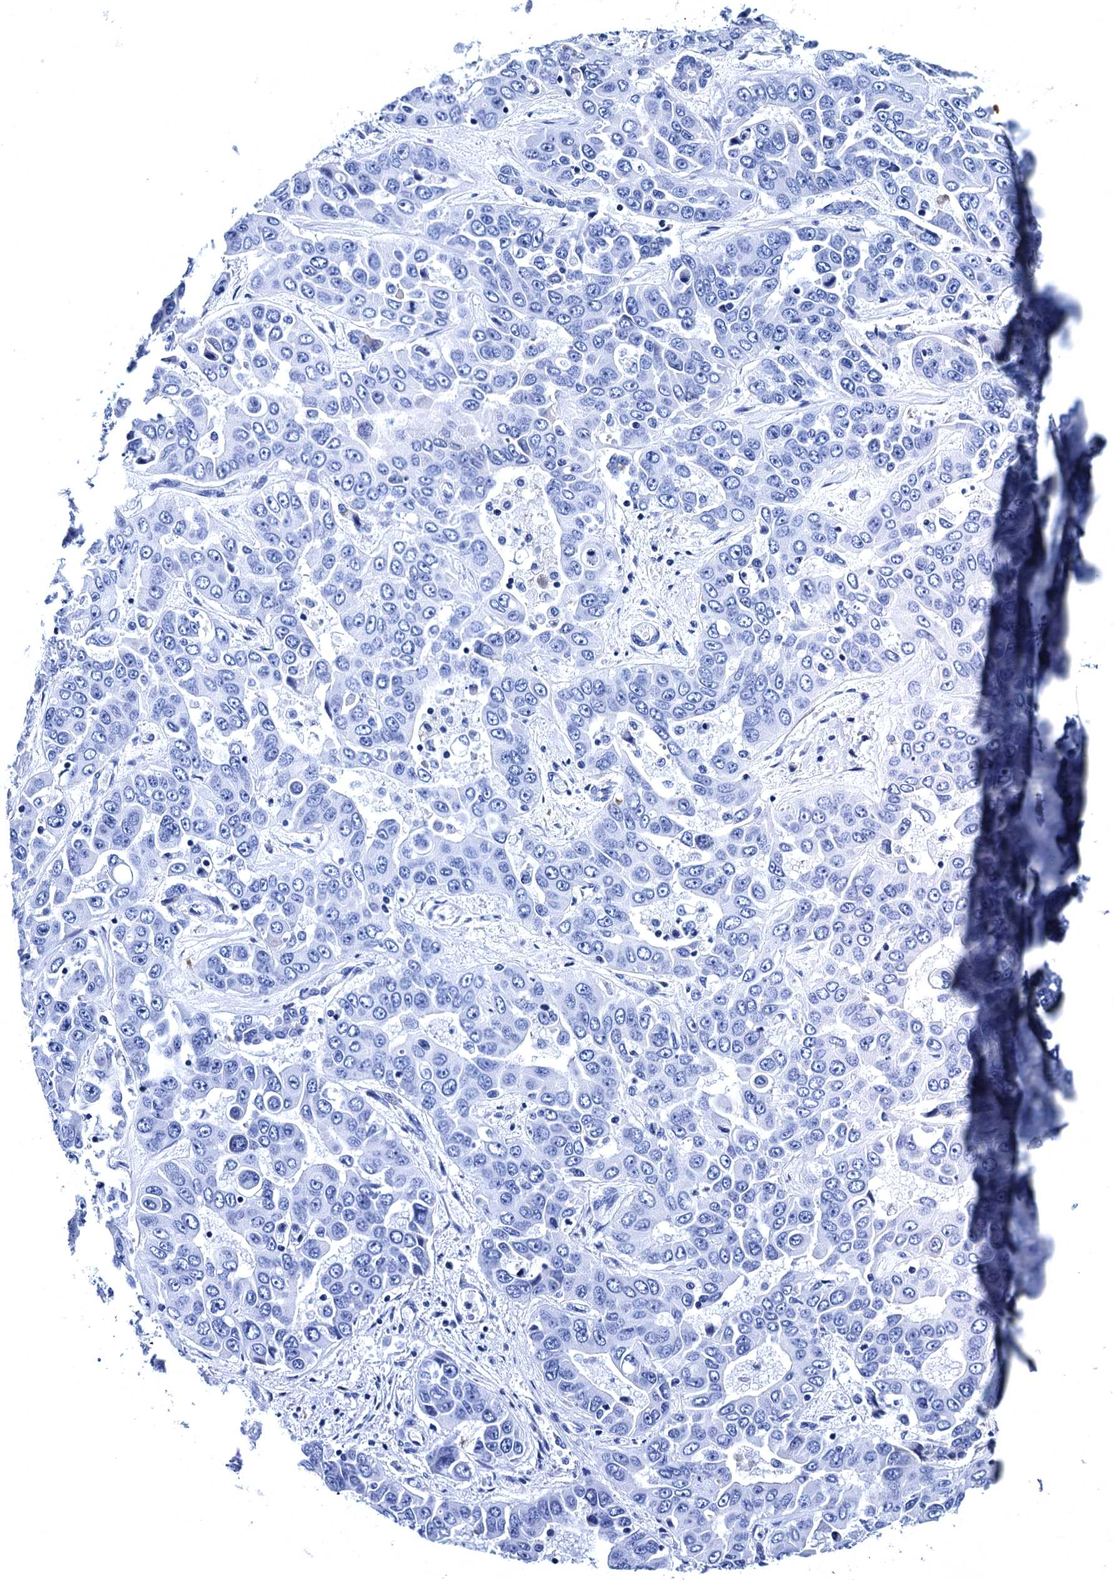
{"staining": {"intensity": "negative", "quantity": "none", "location": "none"}, "tissue": "liver cancer", "cell_type": "Tumor cells", "image_type": "cancer", "snomed": [{"axis": "morphology", "description": "Cholangiocarcinoma"}, {"axis": "topography", "description": "Liver"}], "caption": "Tumor cells are negative for brown protein staining in liver cancer.", "gene": "MYBPC3", "patient": {"sex": "female", "age": 52}}